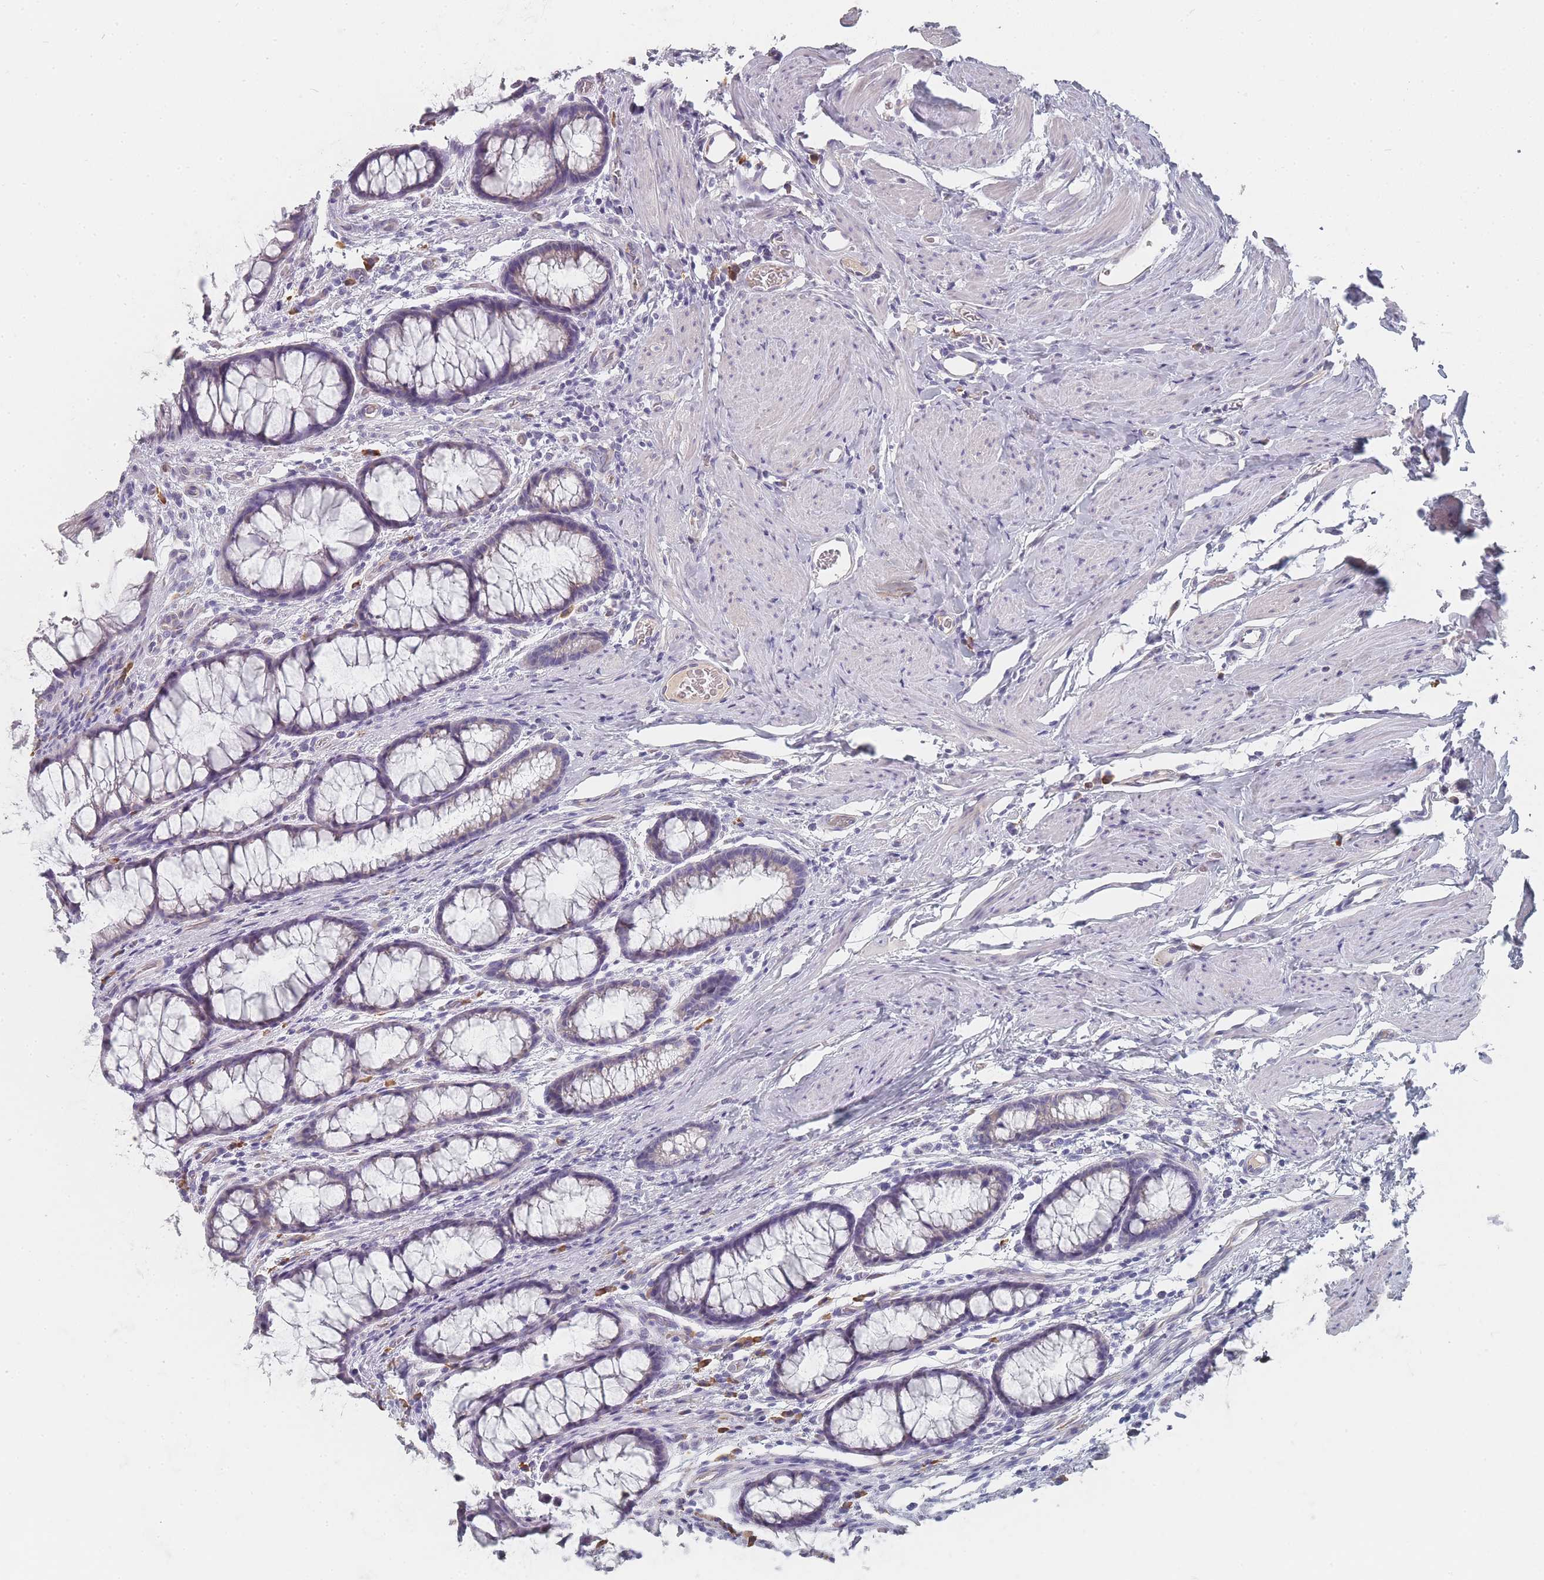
{"staining": {"intensity": "negative", "quantity": "none", "location": "none"}, "tissue": "colon", "cell_type": "Endothelial cells", "image_type": "normal", "snomed": [{"axis": "morphology", "description": "Normal tissue, NOS"}, {"axis": "topography", "description": "Colon"}], "caption": "Immunohistochemistry (IHC) micrograph of unremarkable colon: colon stained with DAB (3,3'-diaminobenzidine) exhibits no significant protein staining in endothelial cells.", "gene": "SLC35E4", "patient": {"sex": "female", "age": 62}}